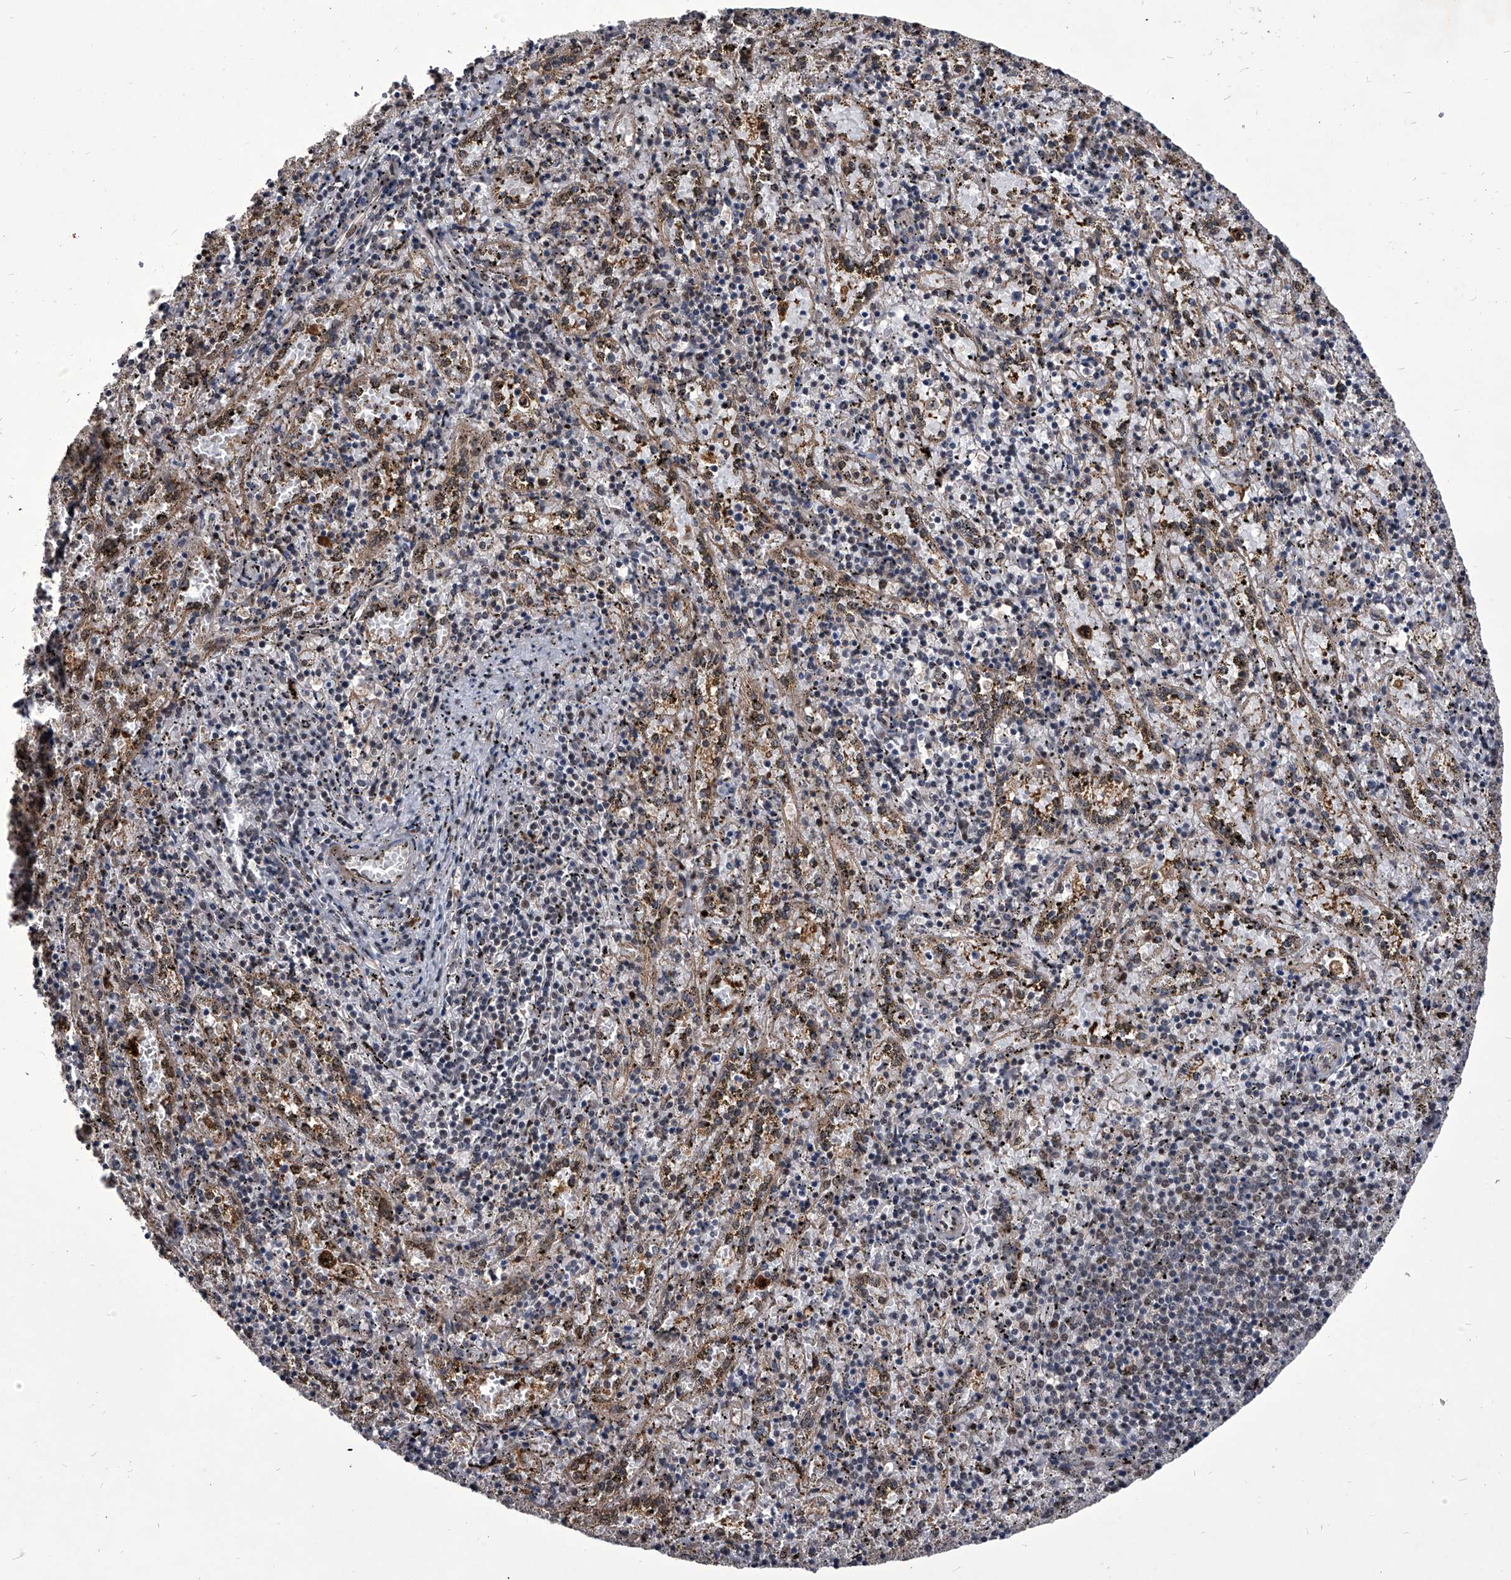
{"staining": {"intensity": "weak", "quantity": "<25%", "location": "cytoplasmic/membranous,nuclear"}, "tissue": "spleen", "cell_type": "Cells in red pulp", "image_type": "normal", "snomed": [{"axis": "morphology", "description": "Normal tissue, NOS"}, {"axis": "topography", "description": "Spleen"}], "caption": "Photomicrograph shows no protein positivity in cells in red pulp of unremarkable spleen.", "gene": "CMTR1", "patient": {"sex": "male", "age": 11}}